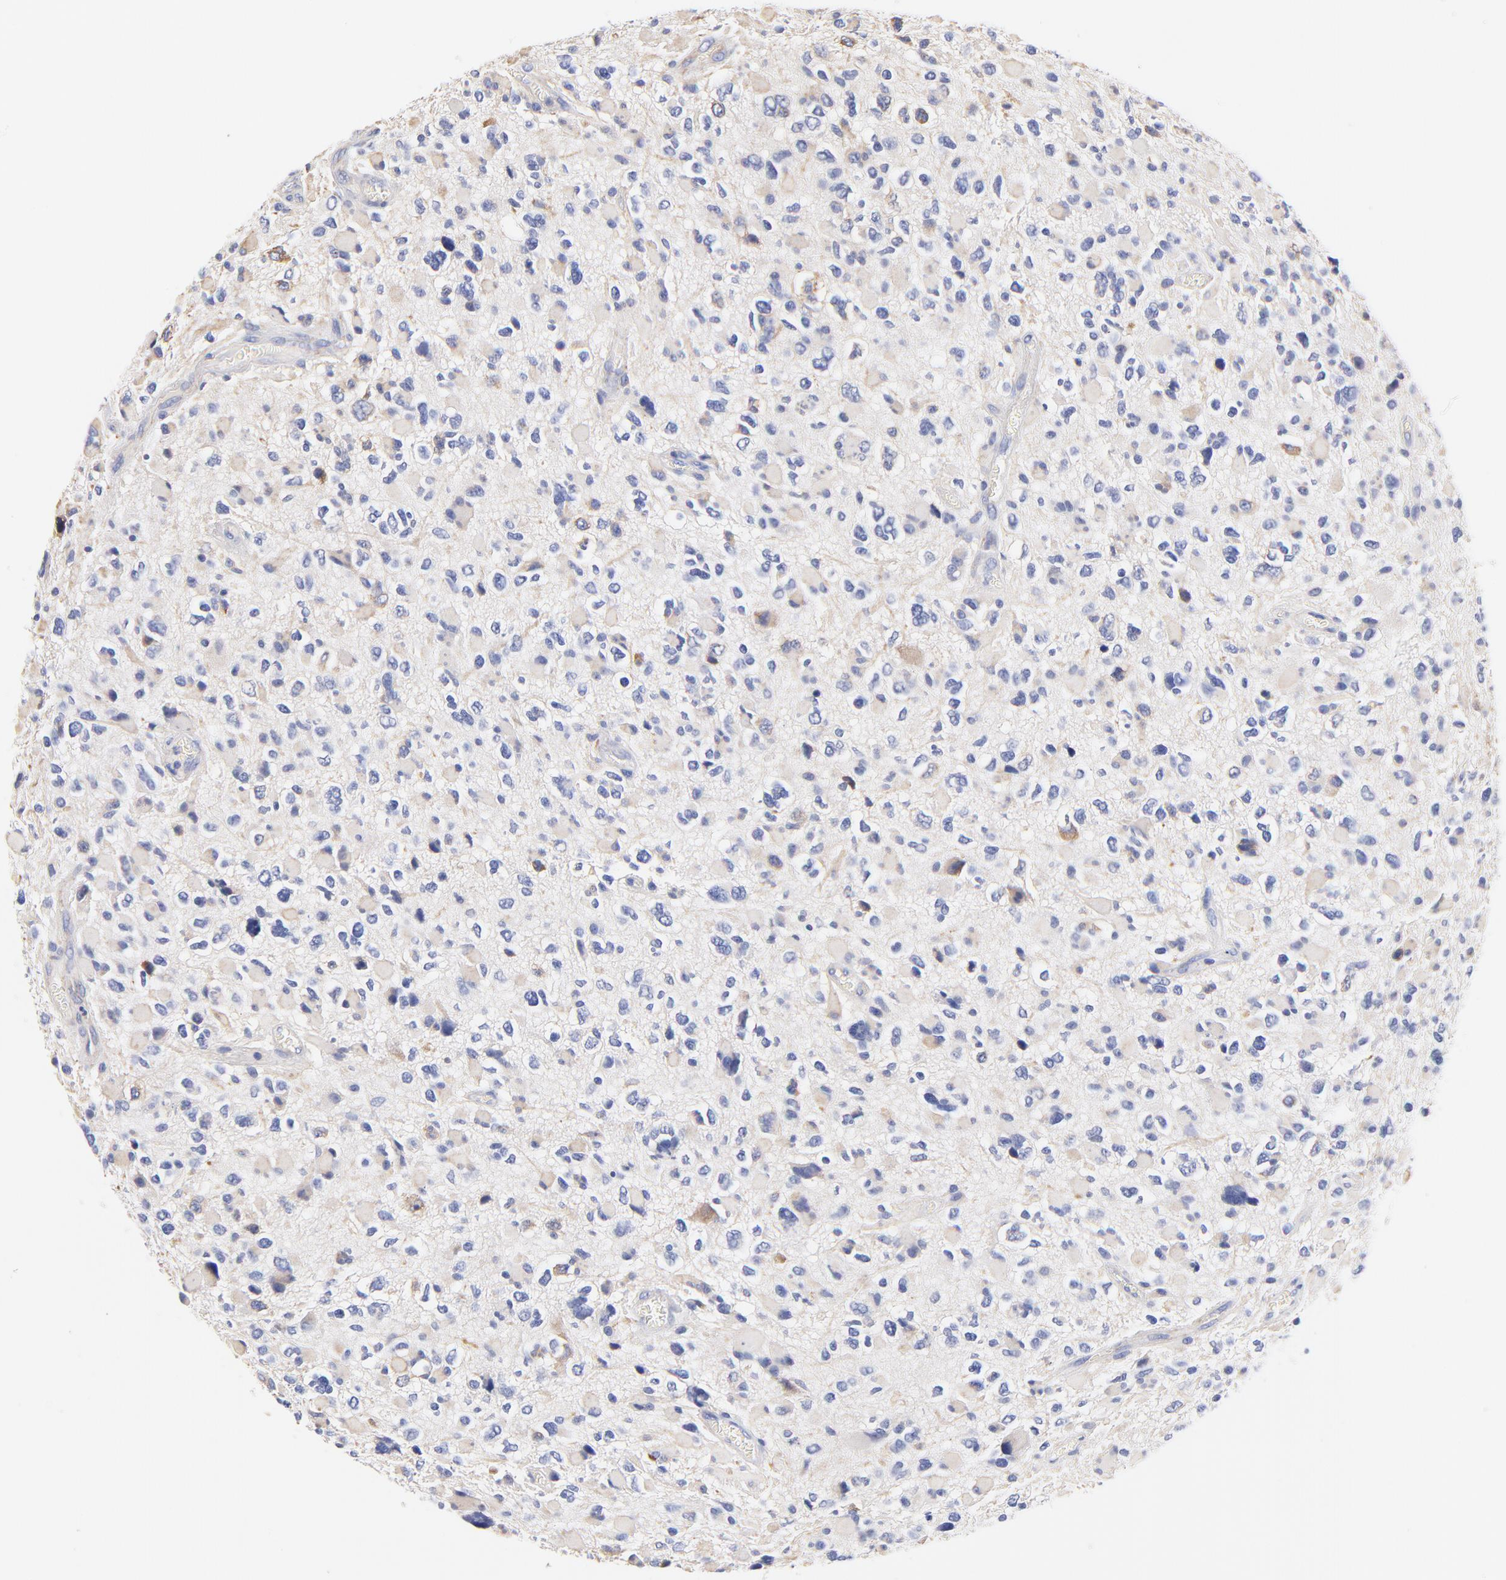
{"staining": {"intensity": "negative", "quantity": "none", "location": "none"}, "tissue": "glioma", "cell_type": "Tumor cells", "image_type": "cancer", "snomed": [{"axis": "morphology", "description": "Glioma, malignant, High grade"}, {"axis": "topography", "description": "Brain"}], "caption": "Glioma was stained to show a protein in brown. There is no significant expression in tumor cells. (DAB immunohistochemistry (IHC) visualized using brightfield microscopy, high magnification).", "gene": "HS3ST1", "patient": {"sex": "female", "age": 37}}